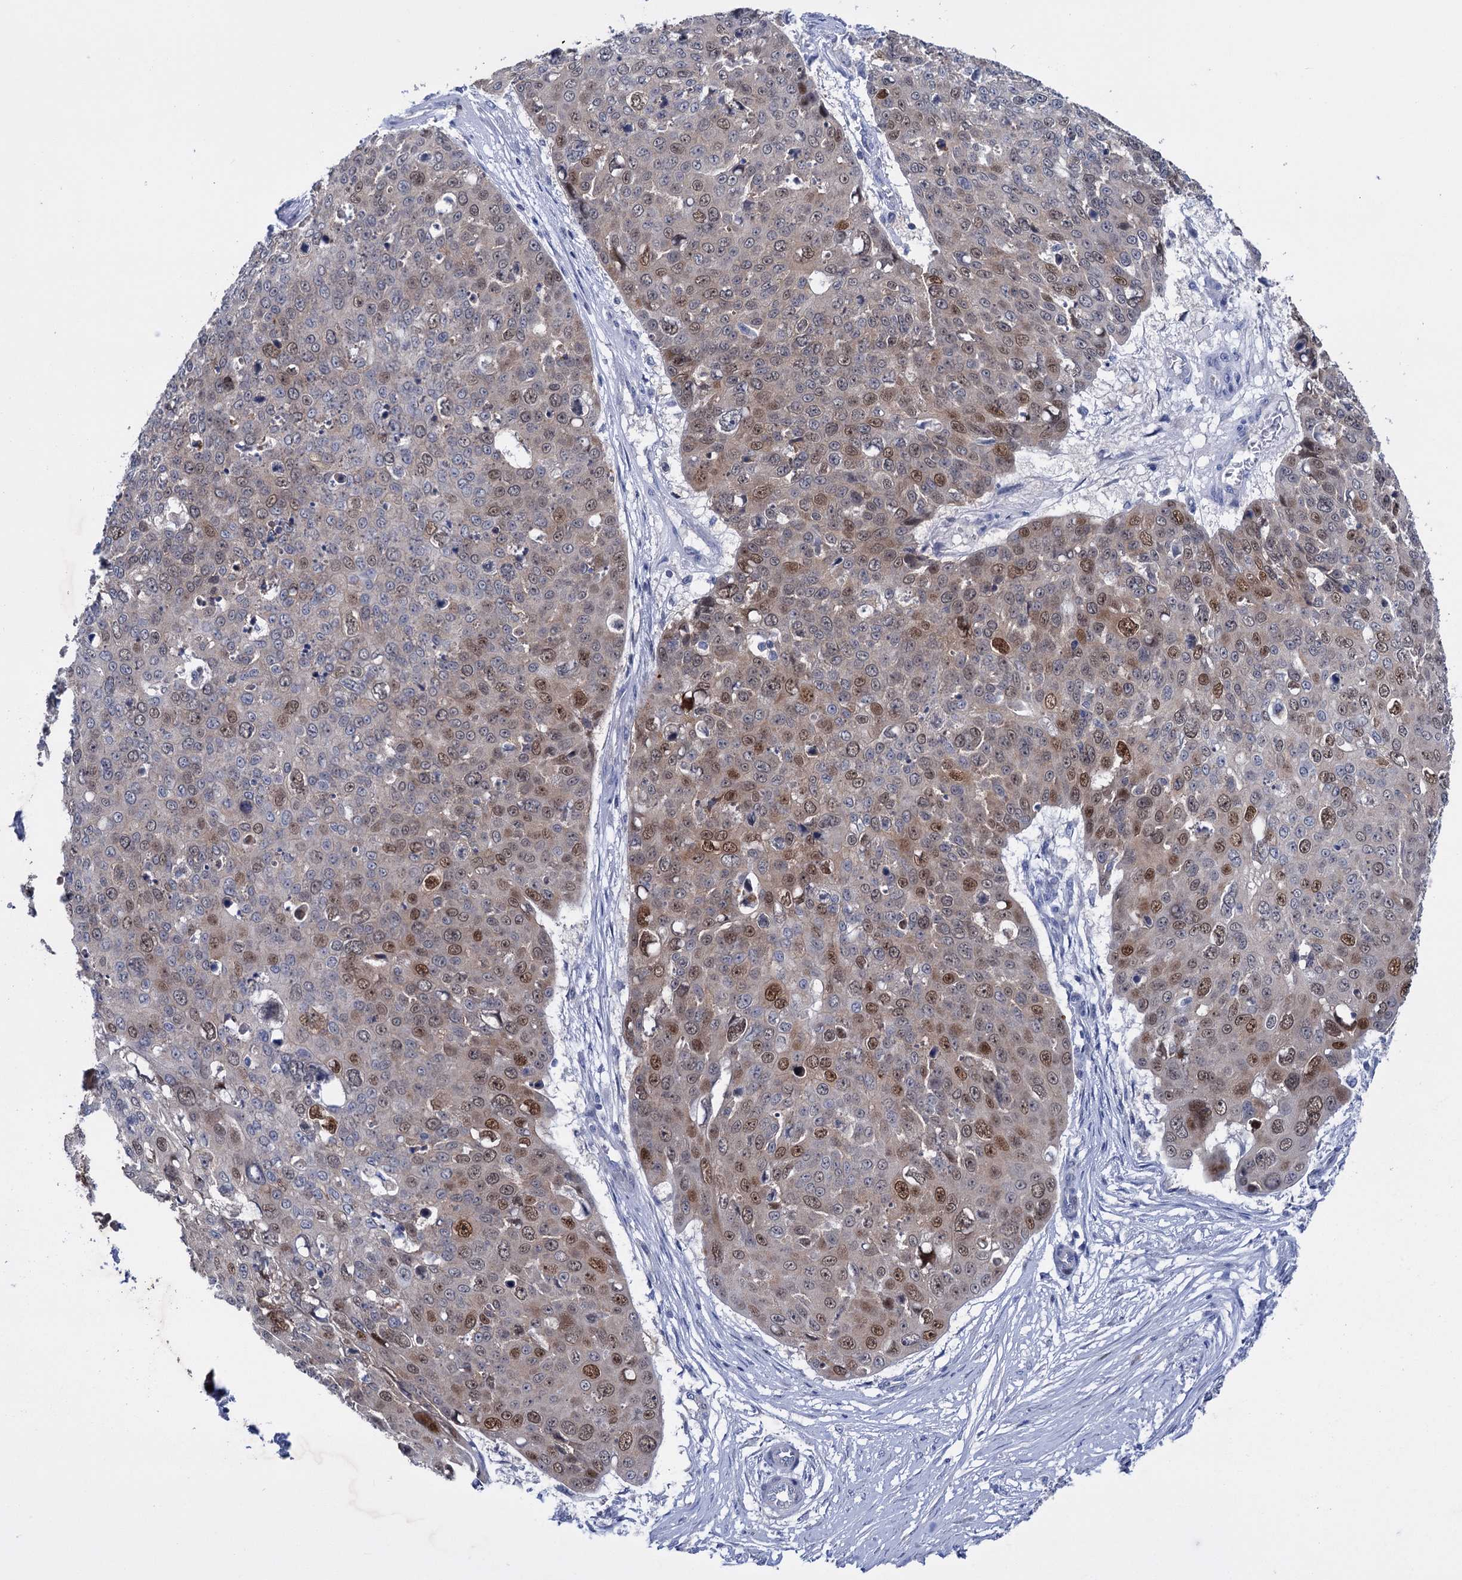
{"staining": {"intensity": "moderate", "quantity": "25%-75%", "location": "nuclear"}, "tissue": "skin cancer", "cell_type": "Tumor cells", "image_type": "cancer", "snomed": [{"axis": "morphology", "description": "Squamous cell carcinoma, NOS"}, {"axis": "topography", "description": "Skin"}], "caption": "IHC histopathology image of neoplastic tissue: human skin squamous cell carcinoma stained using immunohistochemistry (IHC) demonstrates medium levels of moderate protein expression localized specifically in the nuclear of tumor cells, appearing as a nuclear brown color.", "gene": "FAM111B", "patient": {"sex": "male", "age": 71}}